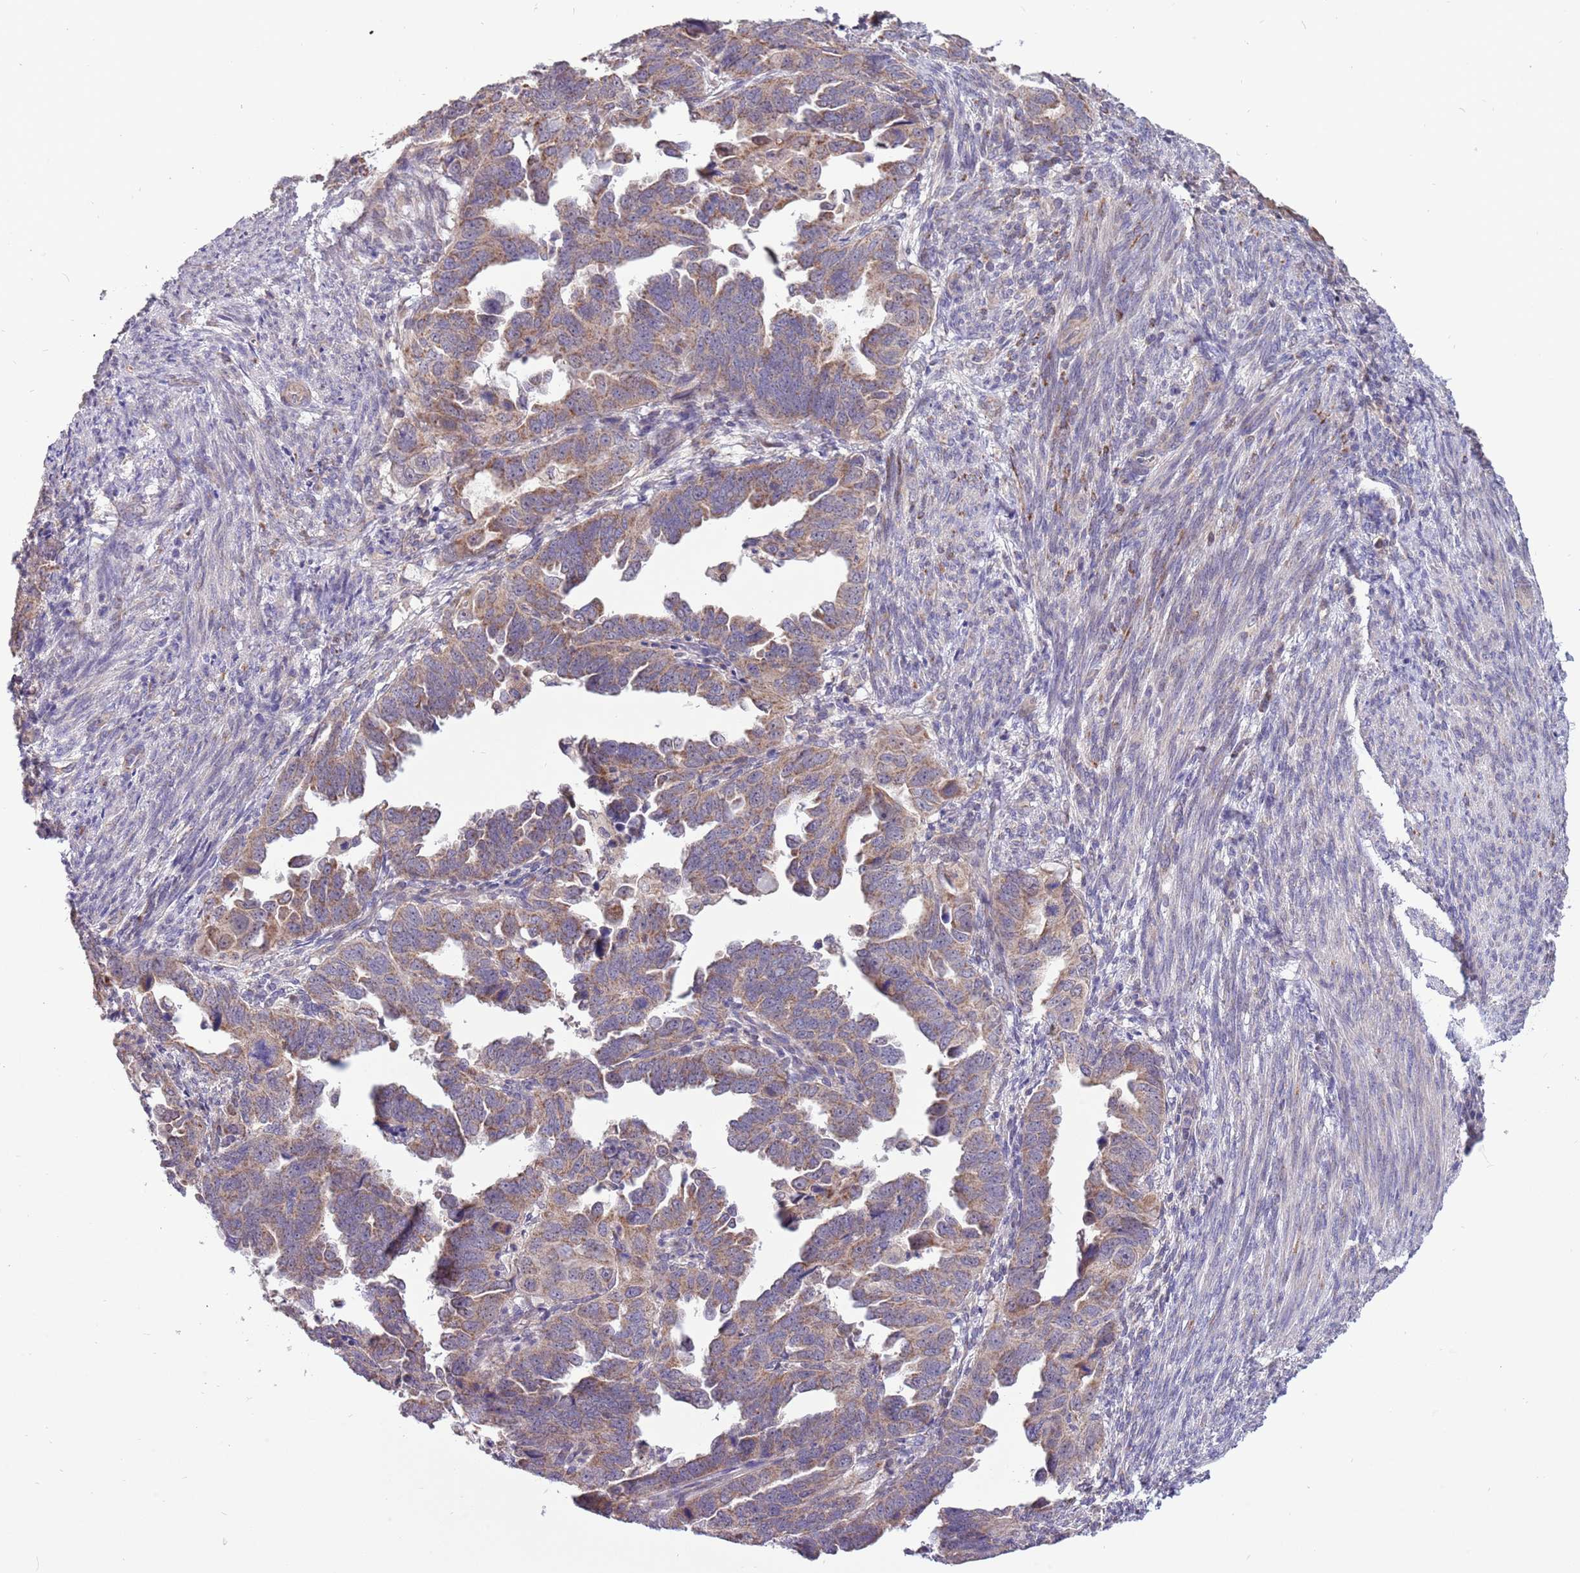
{"staining": {"intensity": "moderate", "quantity": "25%-75%", "location": "cytoplasmic/membranous"}, "tissue": "endometrial cancer", "cell_type": "Tumor cells", "image_type": "cancer", "snomed": [{"axis": "morphology", "description": "Adenocarcinoma, NOS"}, {"axis": "topography", "description": "Endometrium"}], "caption": "Tumor cells reveal medium levels of moderate cytoplasmic/membranous staining in approximately 25%-75% of cells in endometrial adenocarcinoma.", "gene": "RNF181", "patient": {"sex": "female", "age": 65}}